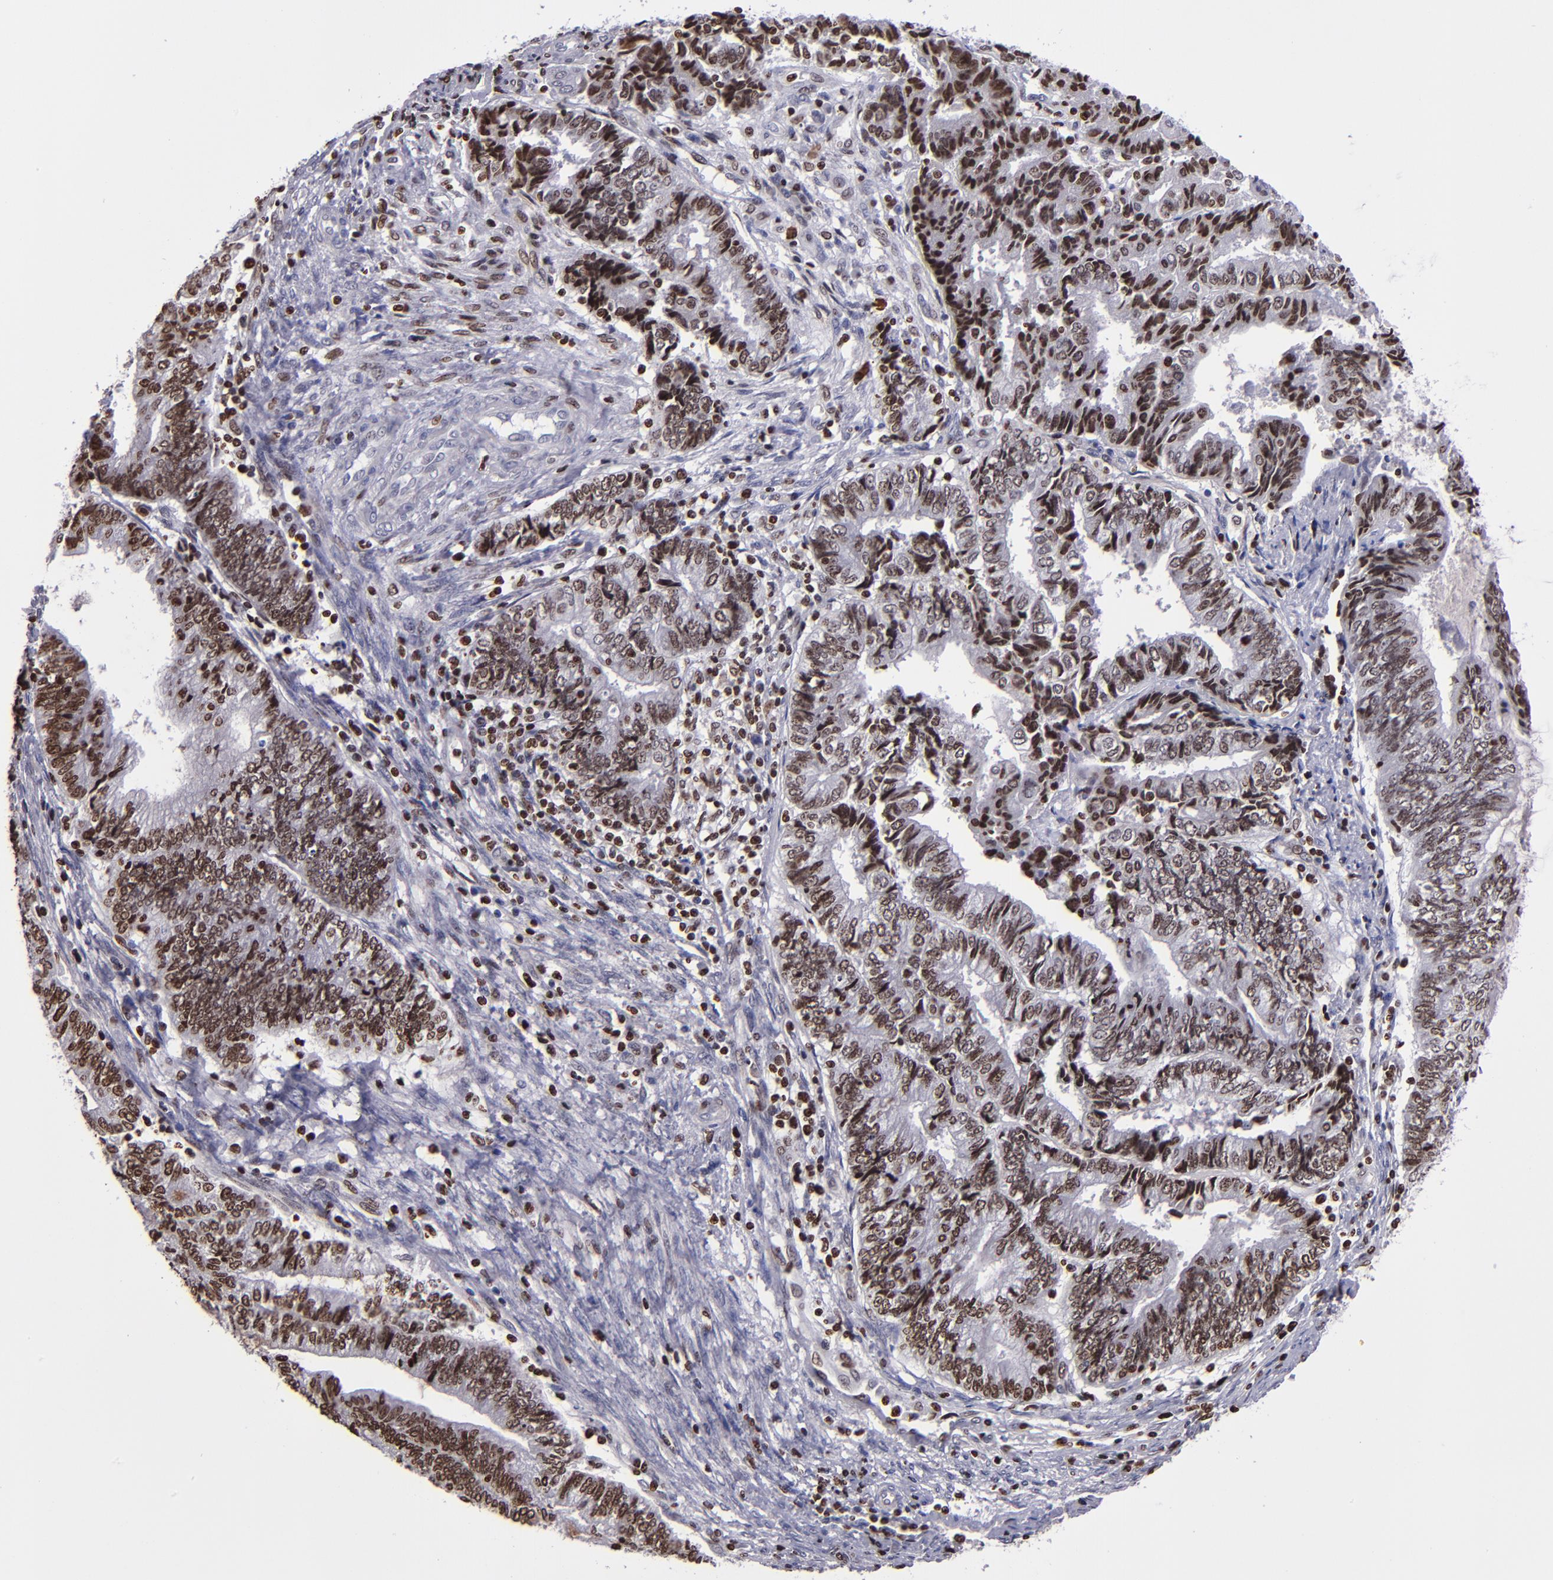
{"staining": {"intensity": "strong", "quantity": ">75%", "location": "nuclear"}, "tissue": "endometrial cancer", "cell_type": "Tumor cells", "image_type": "cancer", "snomed": [{"axis": "morphology", "description": "Adenocarcinoma, NOS"}, {"axis": "topography", "description": "Uterus"}, {"axis": "topography", "description": "Endometrium"}], "caption": "Tumor cells exhibit strong nuclear positivity in approximately >75% of cells in endometrial cancer (adenocarcinoma). Ihc stains the protein in brown and the nuclei are stained blue.", "gene": "CDKL5", "patient": {"sex": "female", "age": 70}}